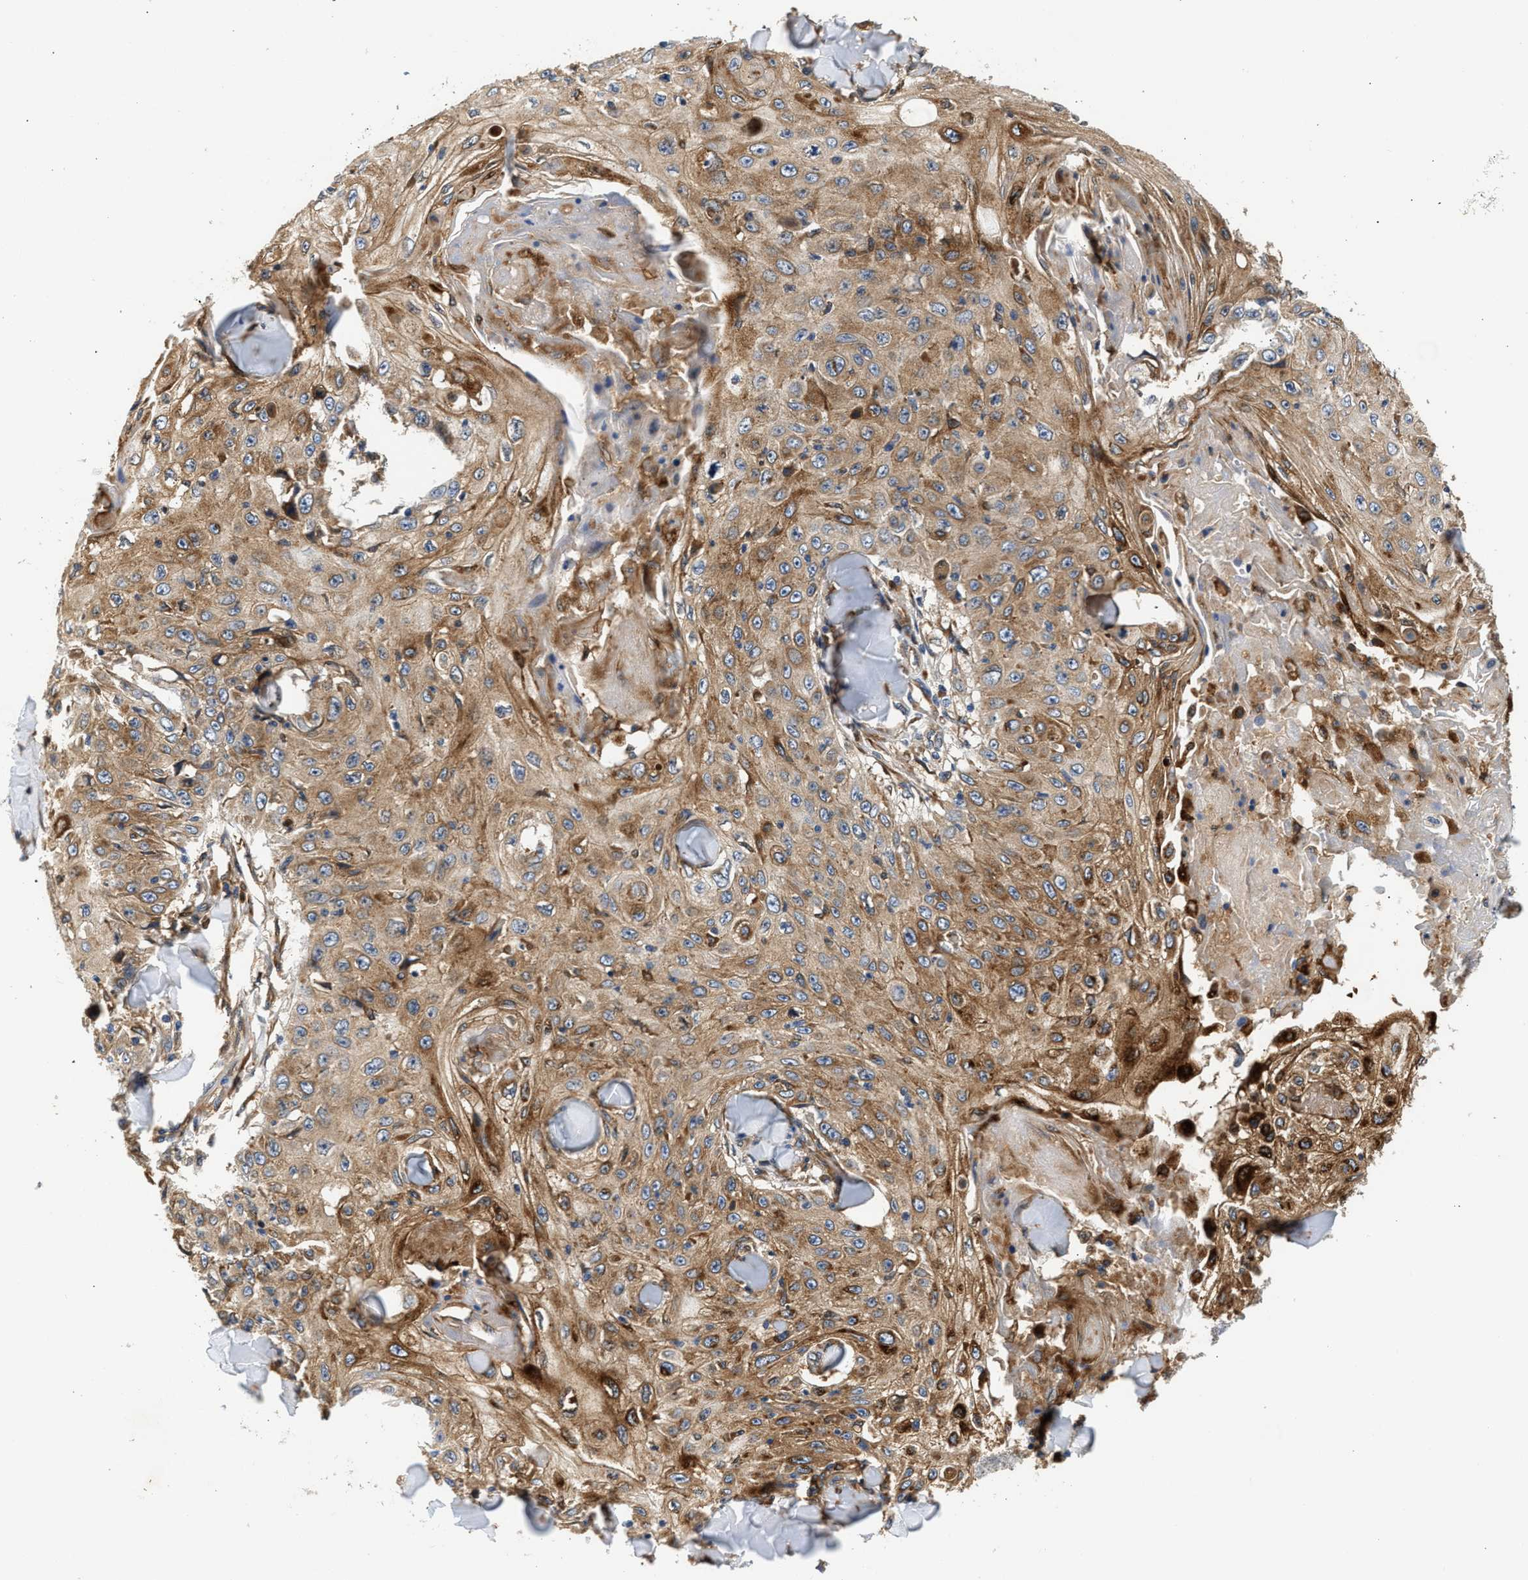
{"staining": {"intensity": "moderate", "quantity": ">75%", "location": "cytoplasmic/membranous"}, "tissue": "skin cancer", "cell_type": "Tumor cells", "image_type": "cancer", "snomed": [{"axis": "morphology", "description": "Squamous cell carcinoma, NOS"}, {"axis": "topography", "description": "Skin"}], "caption": "An immunohistochemistry micrograph of tumor tissue is shown. Protein staining in brown shows moderate cytoplasmic/membranous positivity in skin cancer (squamous cell carcinoma) within tumor cells.", "gene": "RAB31", "patient": {"sex": "male", "age": 86}}